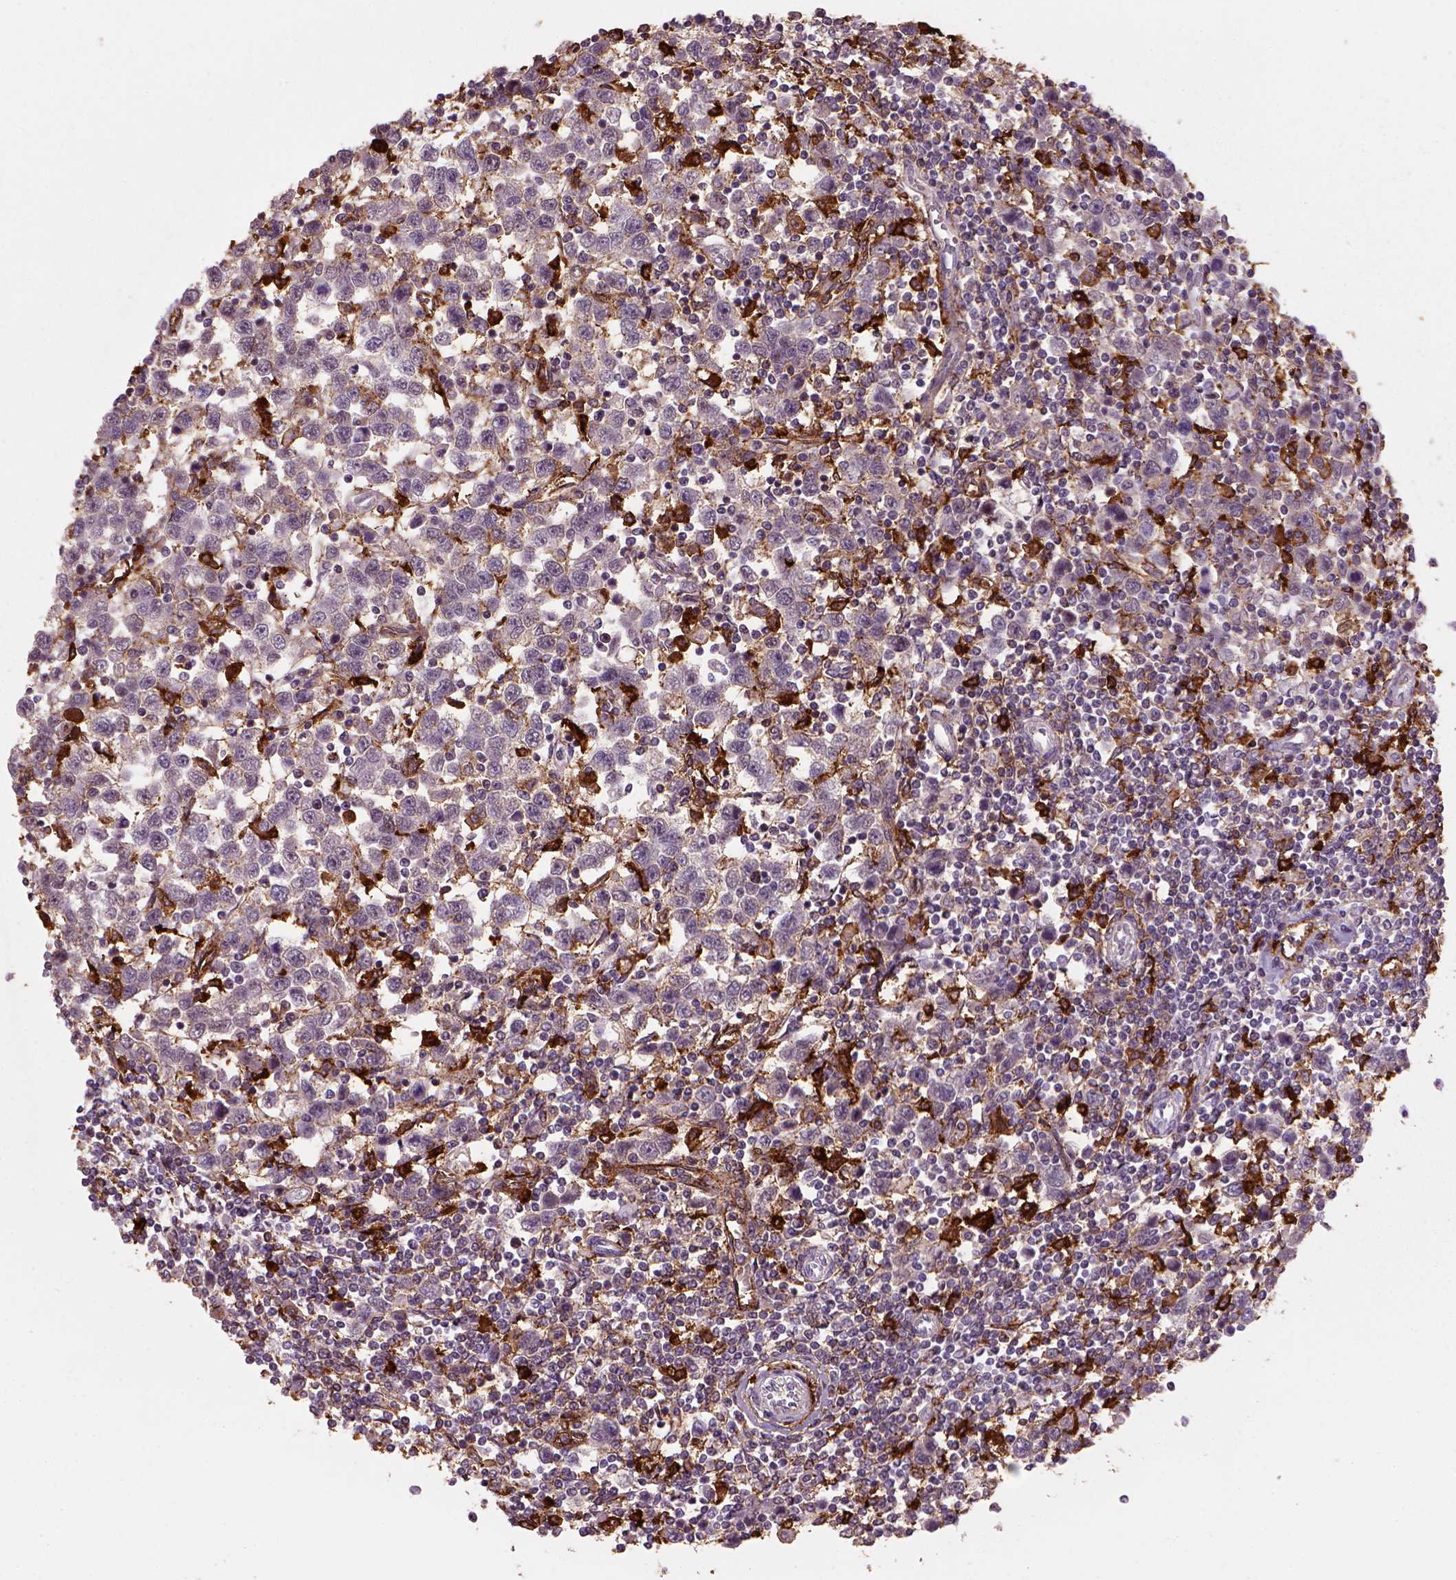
{"staining": {"intensity": "negative", "quantity": "none", "location": "none"}, "tissue": "testis cancer", "cell_type": "Tumor cells", "image_type": "cancer", "snomed": [{"axis": "morphology", "description": "Normal tissue, NOS"}, {"axis": "morphology", "description": "Seminoma, NOS"}, {"axis": "topography", "description": "Testis"}, {"axis": "topography", "description": "Epididymis"}], "caption": "Testis cancer (seminoma) stained for a protein using IHC displays no positivity tumor cells.", "gene": "MARCKS", "patient": {"sex": "male", "age": 34}}